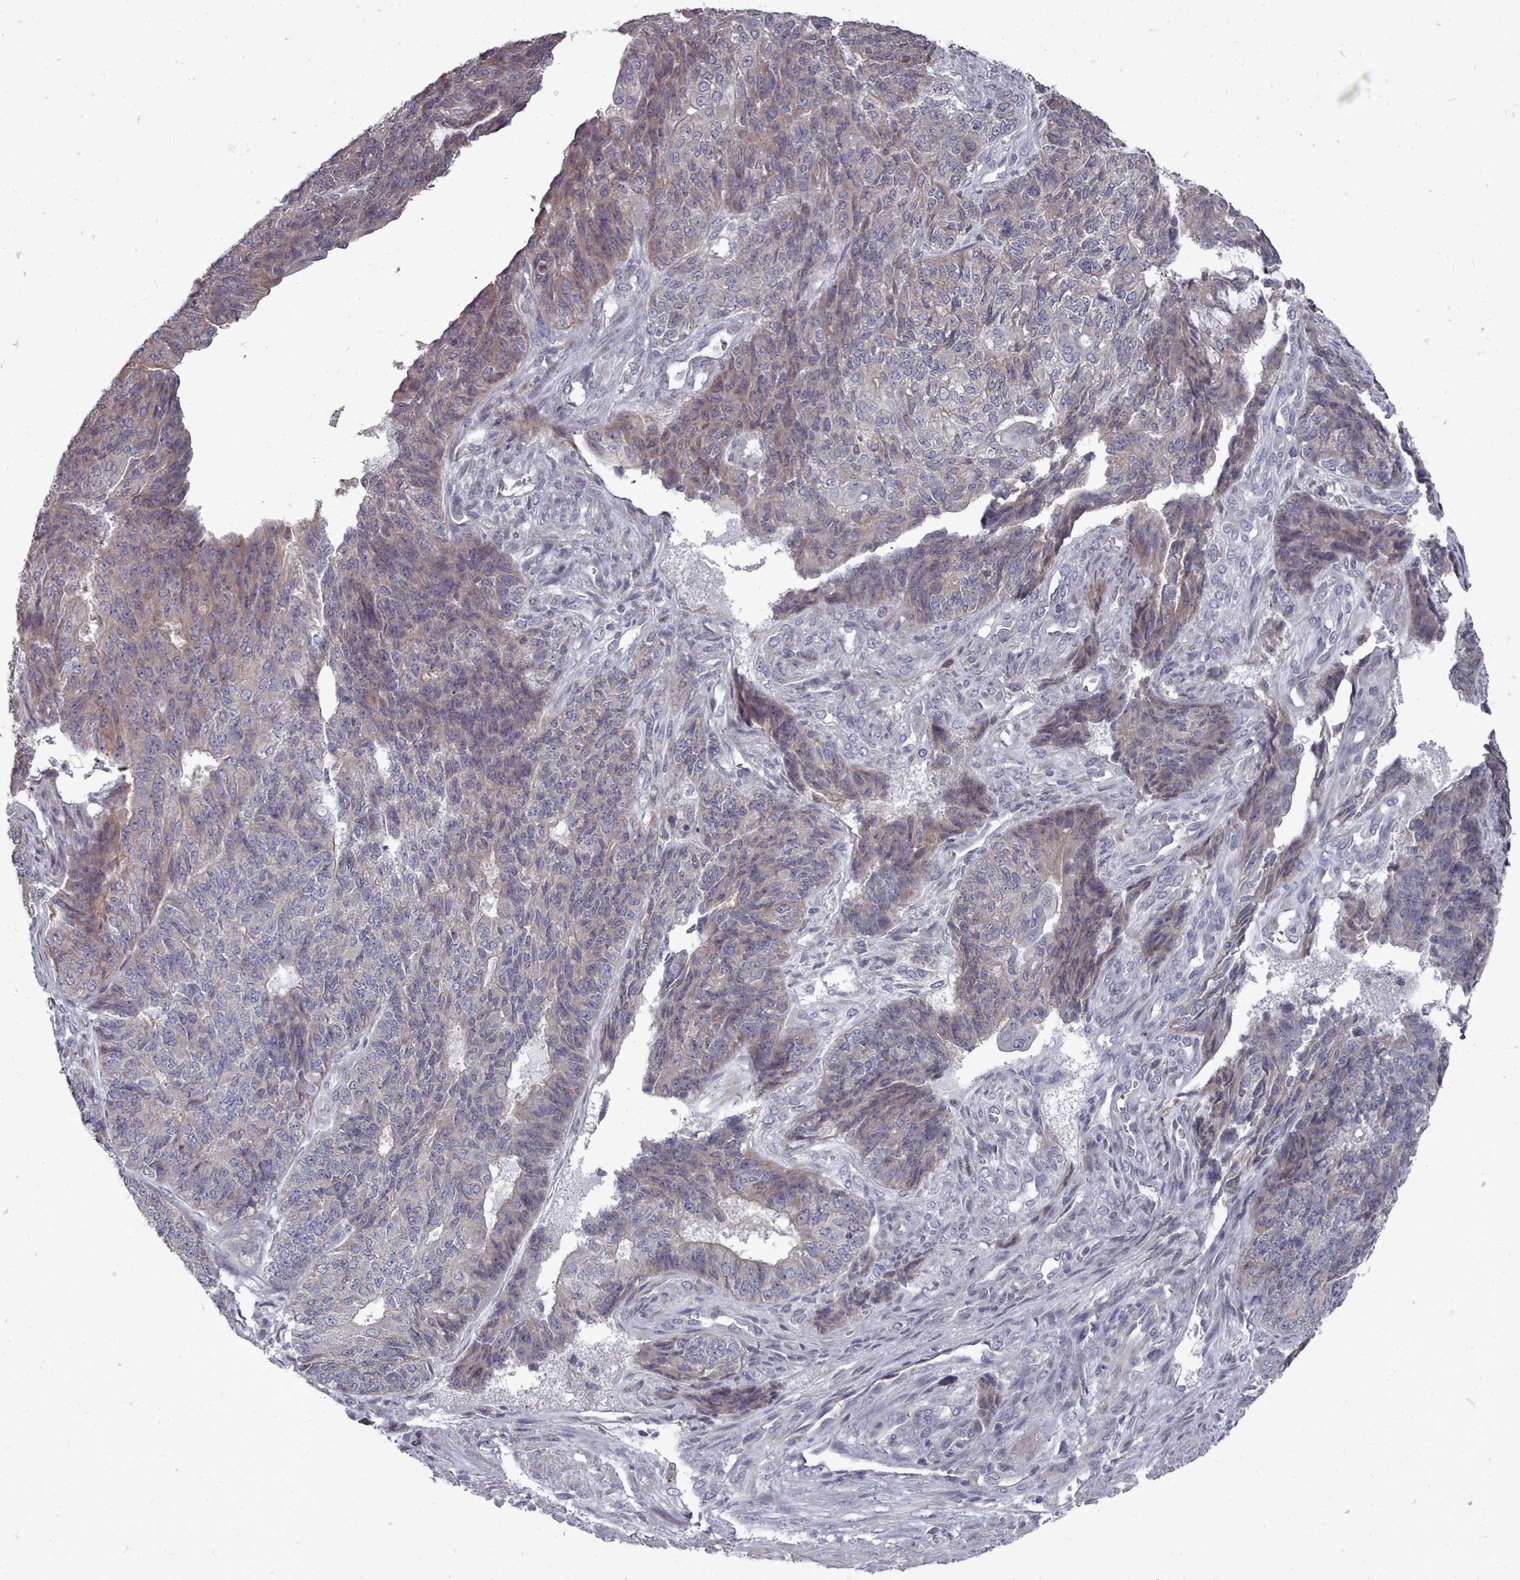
{"staining": {"intensity": "weak", "quantity": "25%-75%", "location": "cytoplasmic/membranous"}, "tissue": "endometrial cancer", "cell_type": "Tumor cells", "image_type": "cancer", "snomed": [{"axis": "morphology", "description": "Adenocarcinoma, NOS"}, {"axis": "topography", "description": "Endometrium"}], "caption": "Immunohistochemistry (IHC) of endometrial cancer (adenocarcinoma) shows low levels of weak cytoplasmic/membranous expression in approximately 25%-75% of tumor cells.", "gene": "ACKR3", "patient": {"sex": "female", "age": 32}}